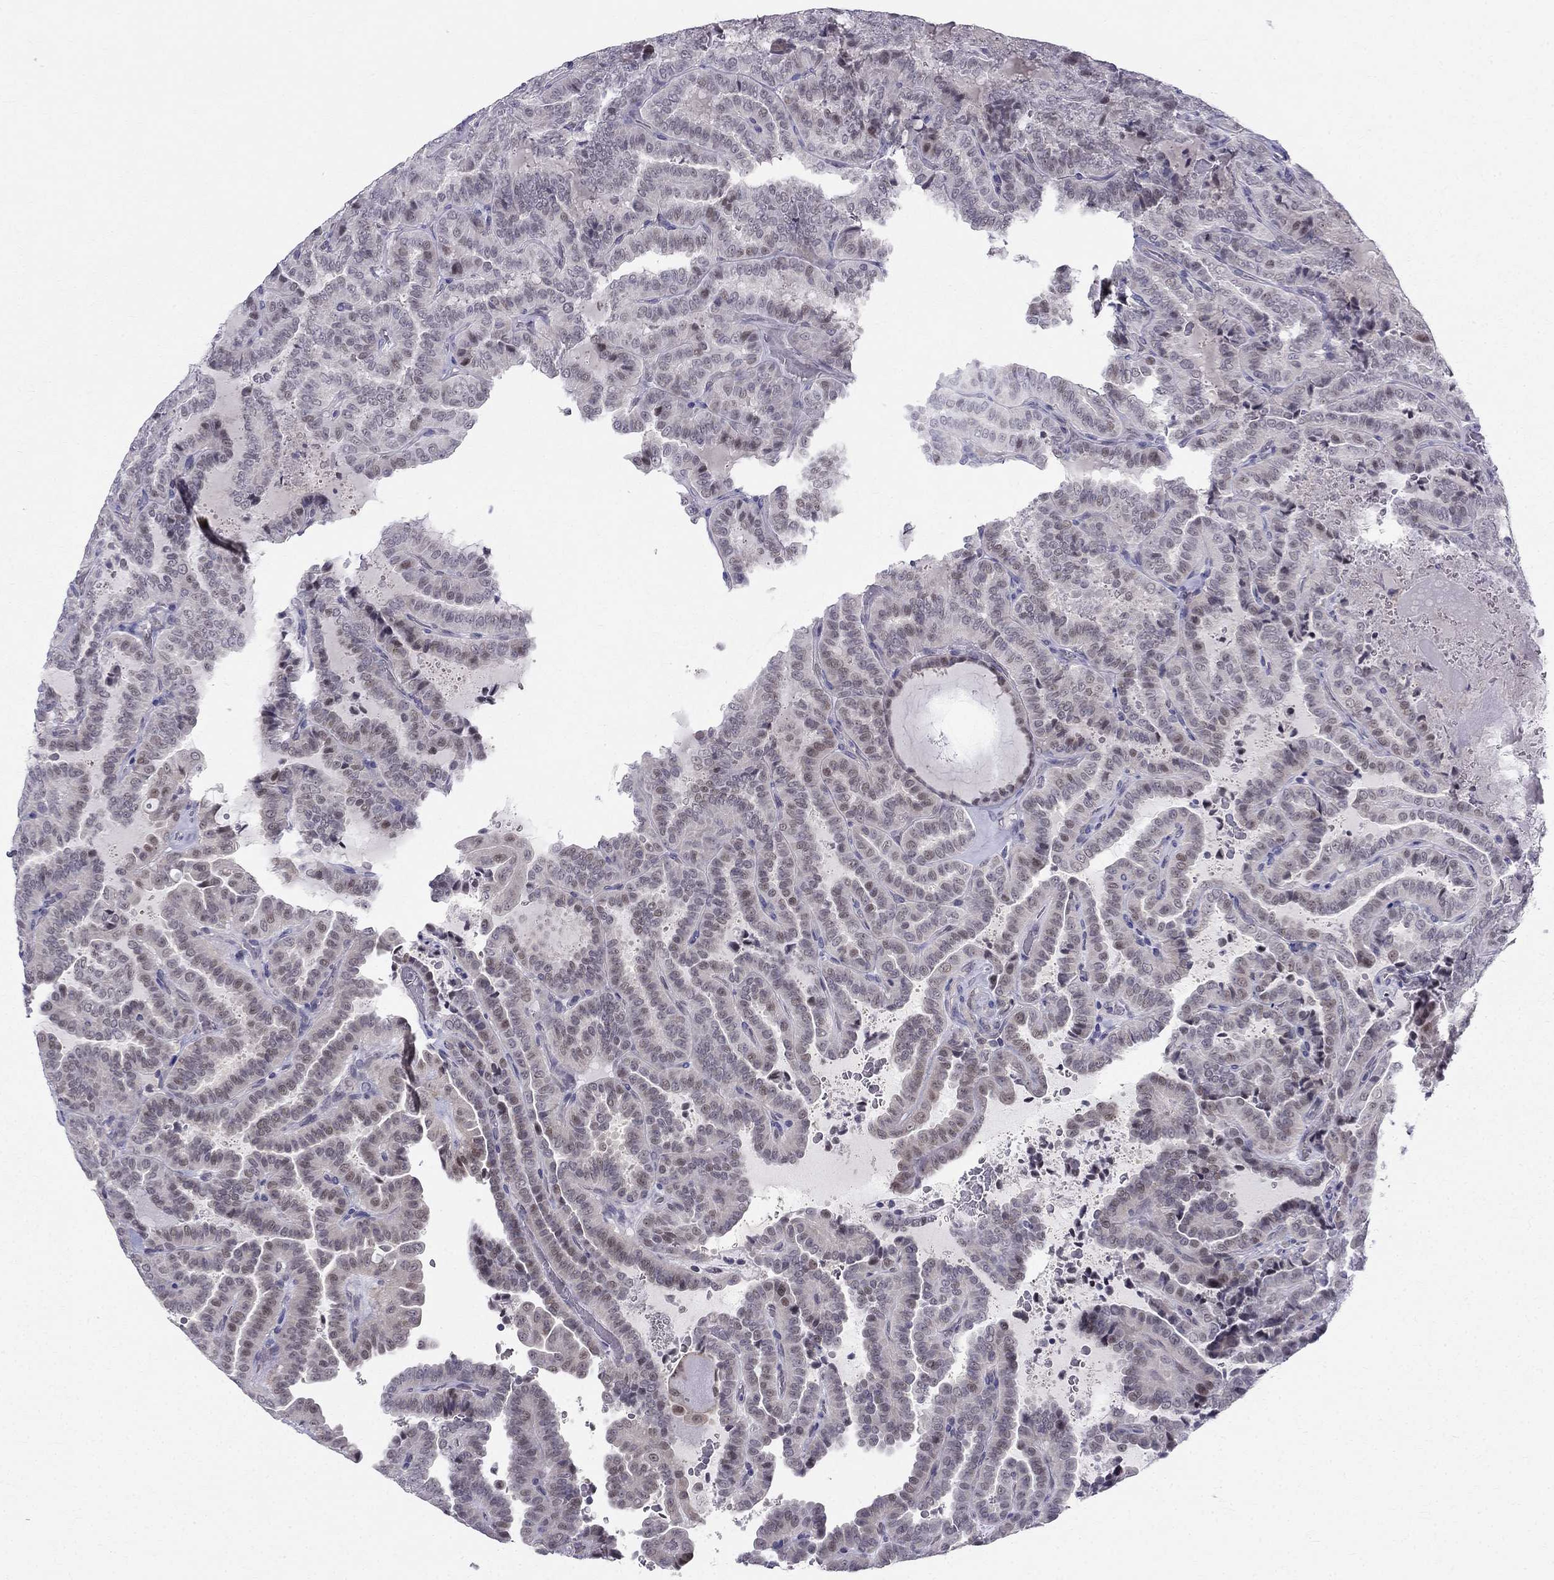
{"staining": {"intensity": "negative", "quantity": "none", "location": "none"}, "tissue": "thyroid cancer", "cell_type": "Tumor cells", "image_type": "cancer", "snomed": [{"axis": "morphology", "description": "Papillary adenocarcinoma, NOS"}, {"axis": "topography", "description": "Thyroid gland"}], "caption": "An image of human thyroid cancer (papillary adenocarcinoma) is negative for staining in tumor cells. (DAB immunohistochemistry (IHC) visualized using brightfield microscopy, high magnification).", "gene": "BAG5", "patient": {"sex": "female", "age": 39}}